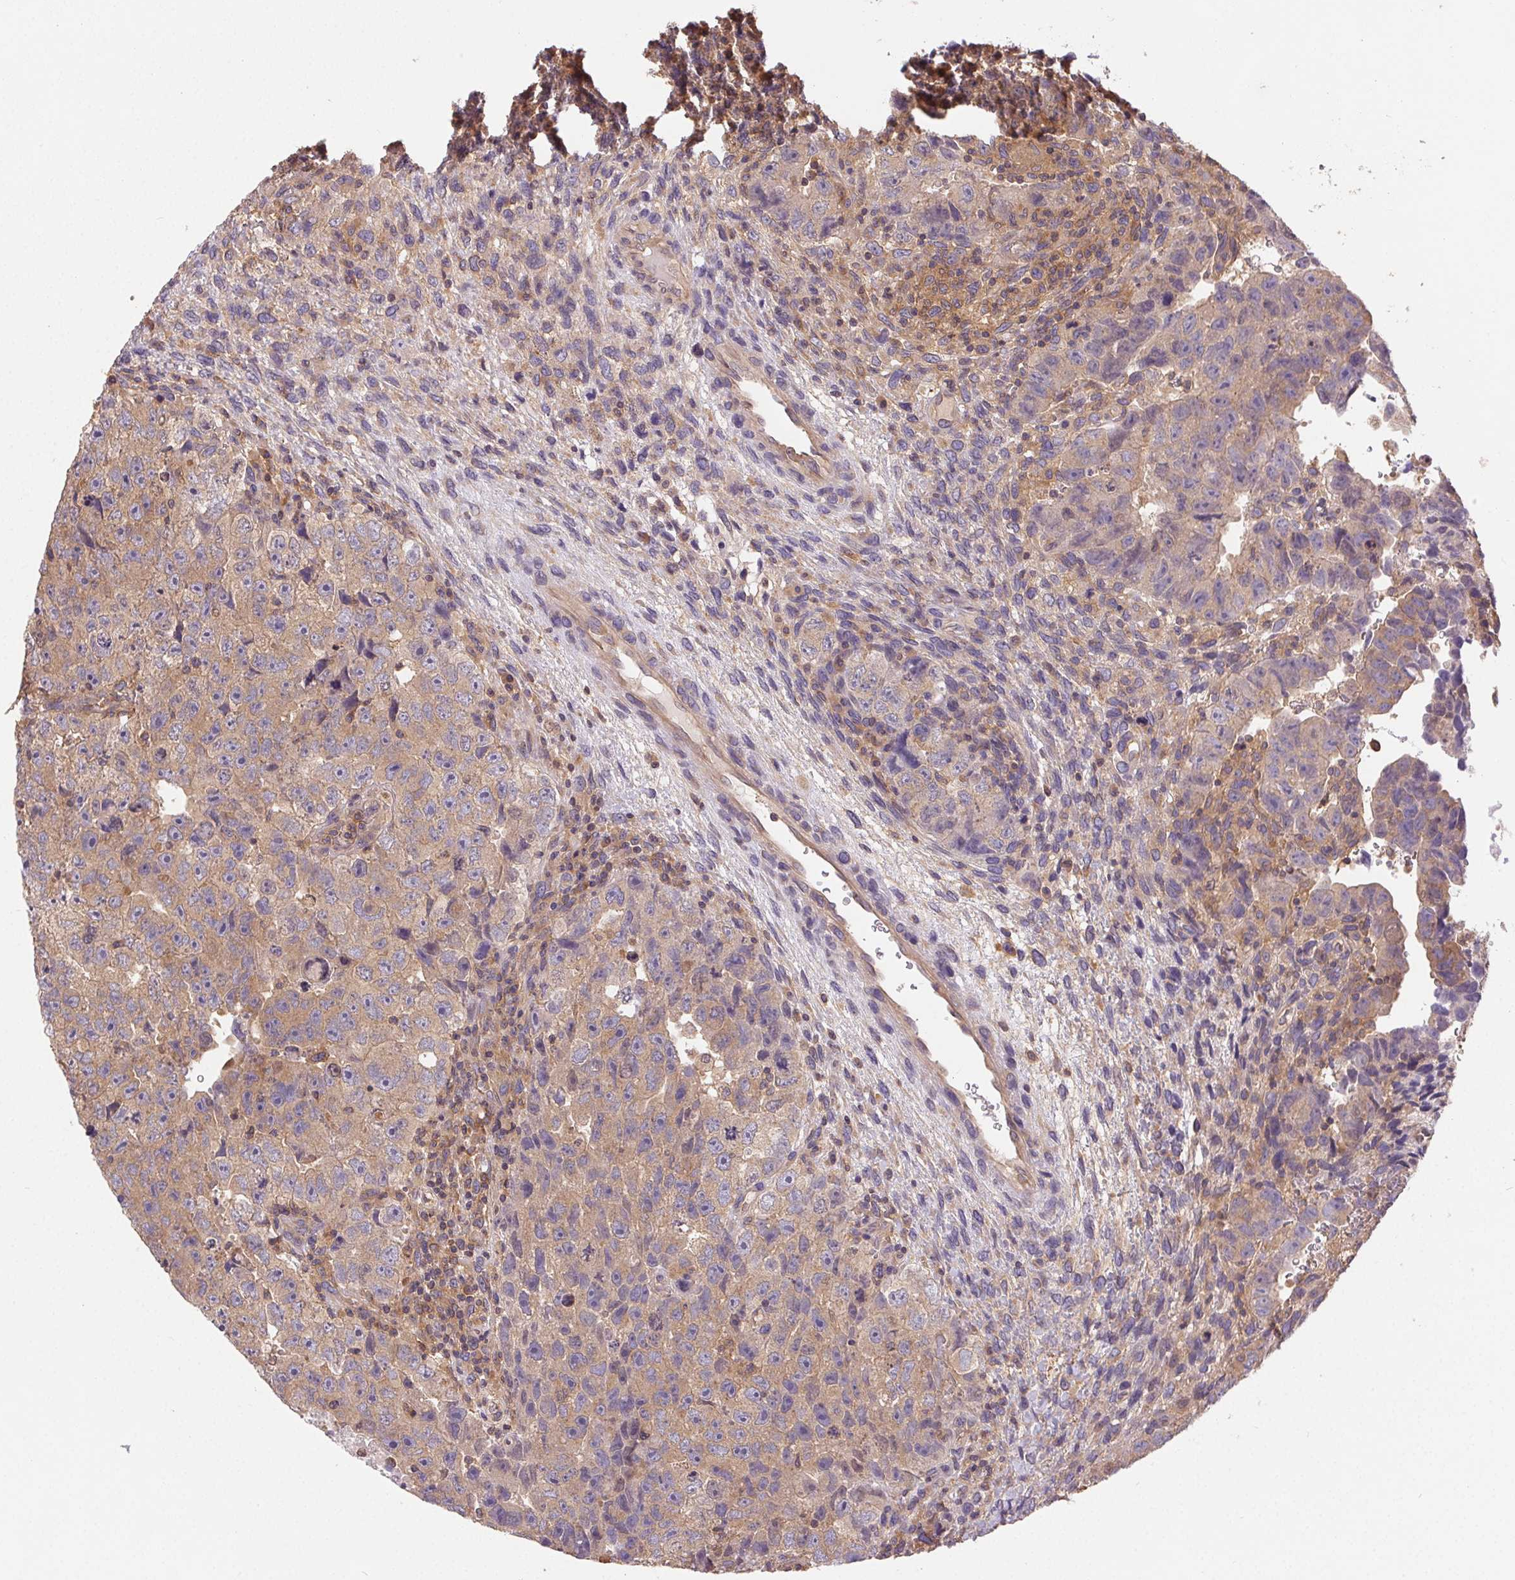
{"staining": {"intensity": "weak", "quantity": "<25%", "location": "cytoplasmic/membranous"}, "tissue": "testis cancer", "cell_type": "Tumor cells", "image_type": "cancer", "snomed": [{"axis": "morphology", "description": "Carcinoma, Embryonal, NOS"}, {"axis": "topography", "description": "Testis"}], "caption": "Embryonal carcinoma (testis) was stained to show a protein in brown. There is no significant staining in tumor cells.", "gene": "GDI2", "patient": {"sex": "male", "age": 24}}